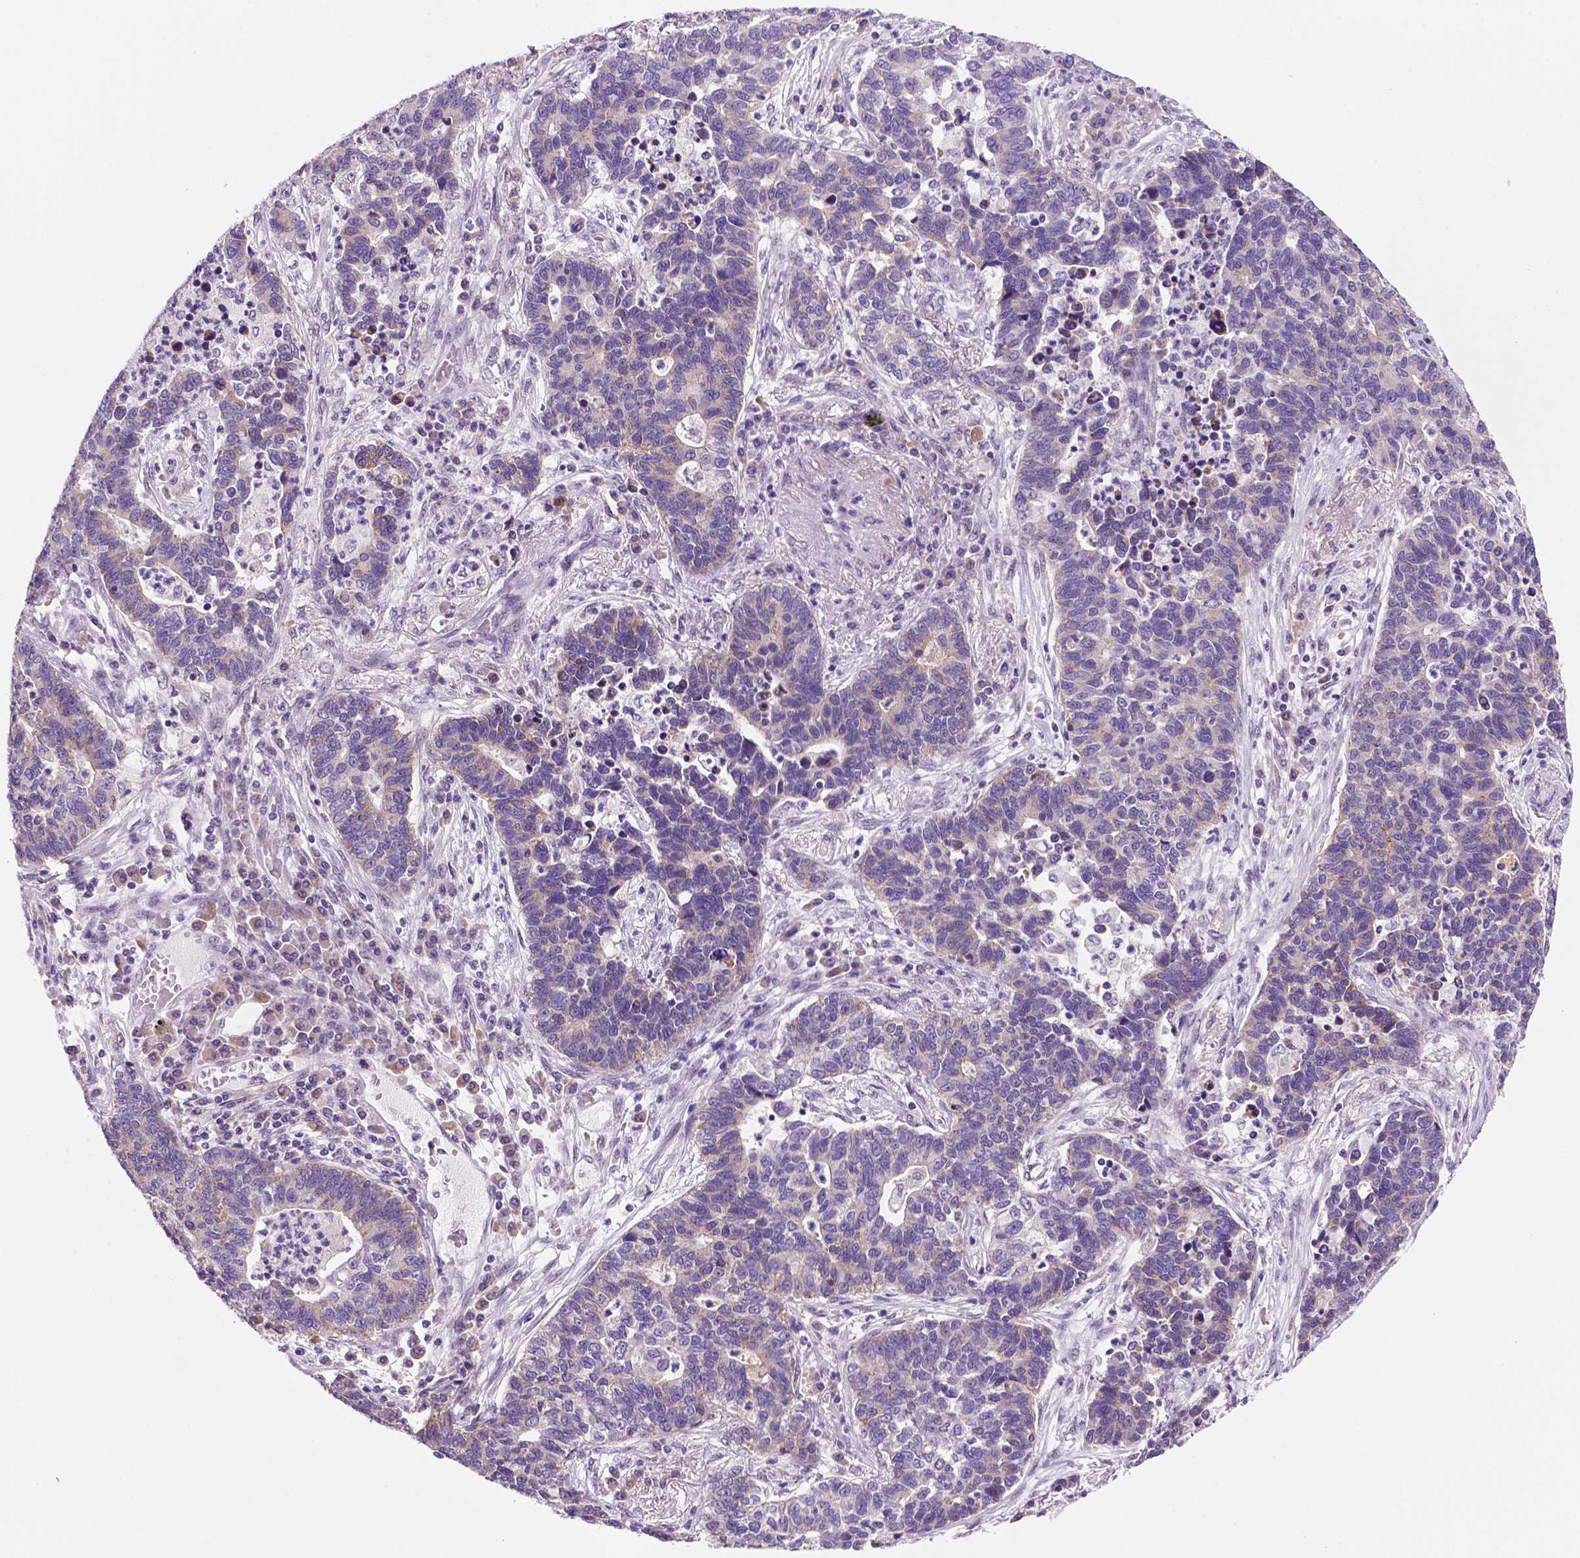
{"staining": {"intensity": "negative", "quantity": "none", "location": "none"}, "tissue": "lung cancer", "cell_type": "Tumor cells", "image_type": "cancer", "snomed": [{"axis": "morphology", "description": "Adenocarcinoma, NOS"}, {"axis": "topography", "description": "Lung"}], "caption": "Tumor cells show no significant protein expression in lung cancer. (DAB (3,3'-diaminobenzidine) immunohistochemistry (IHC), high magnification).", "gene": "C18orf21", "patient": {"sex": "female", "age": 57}}